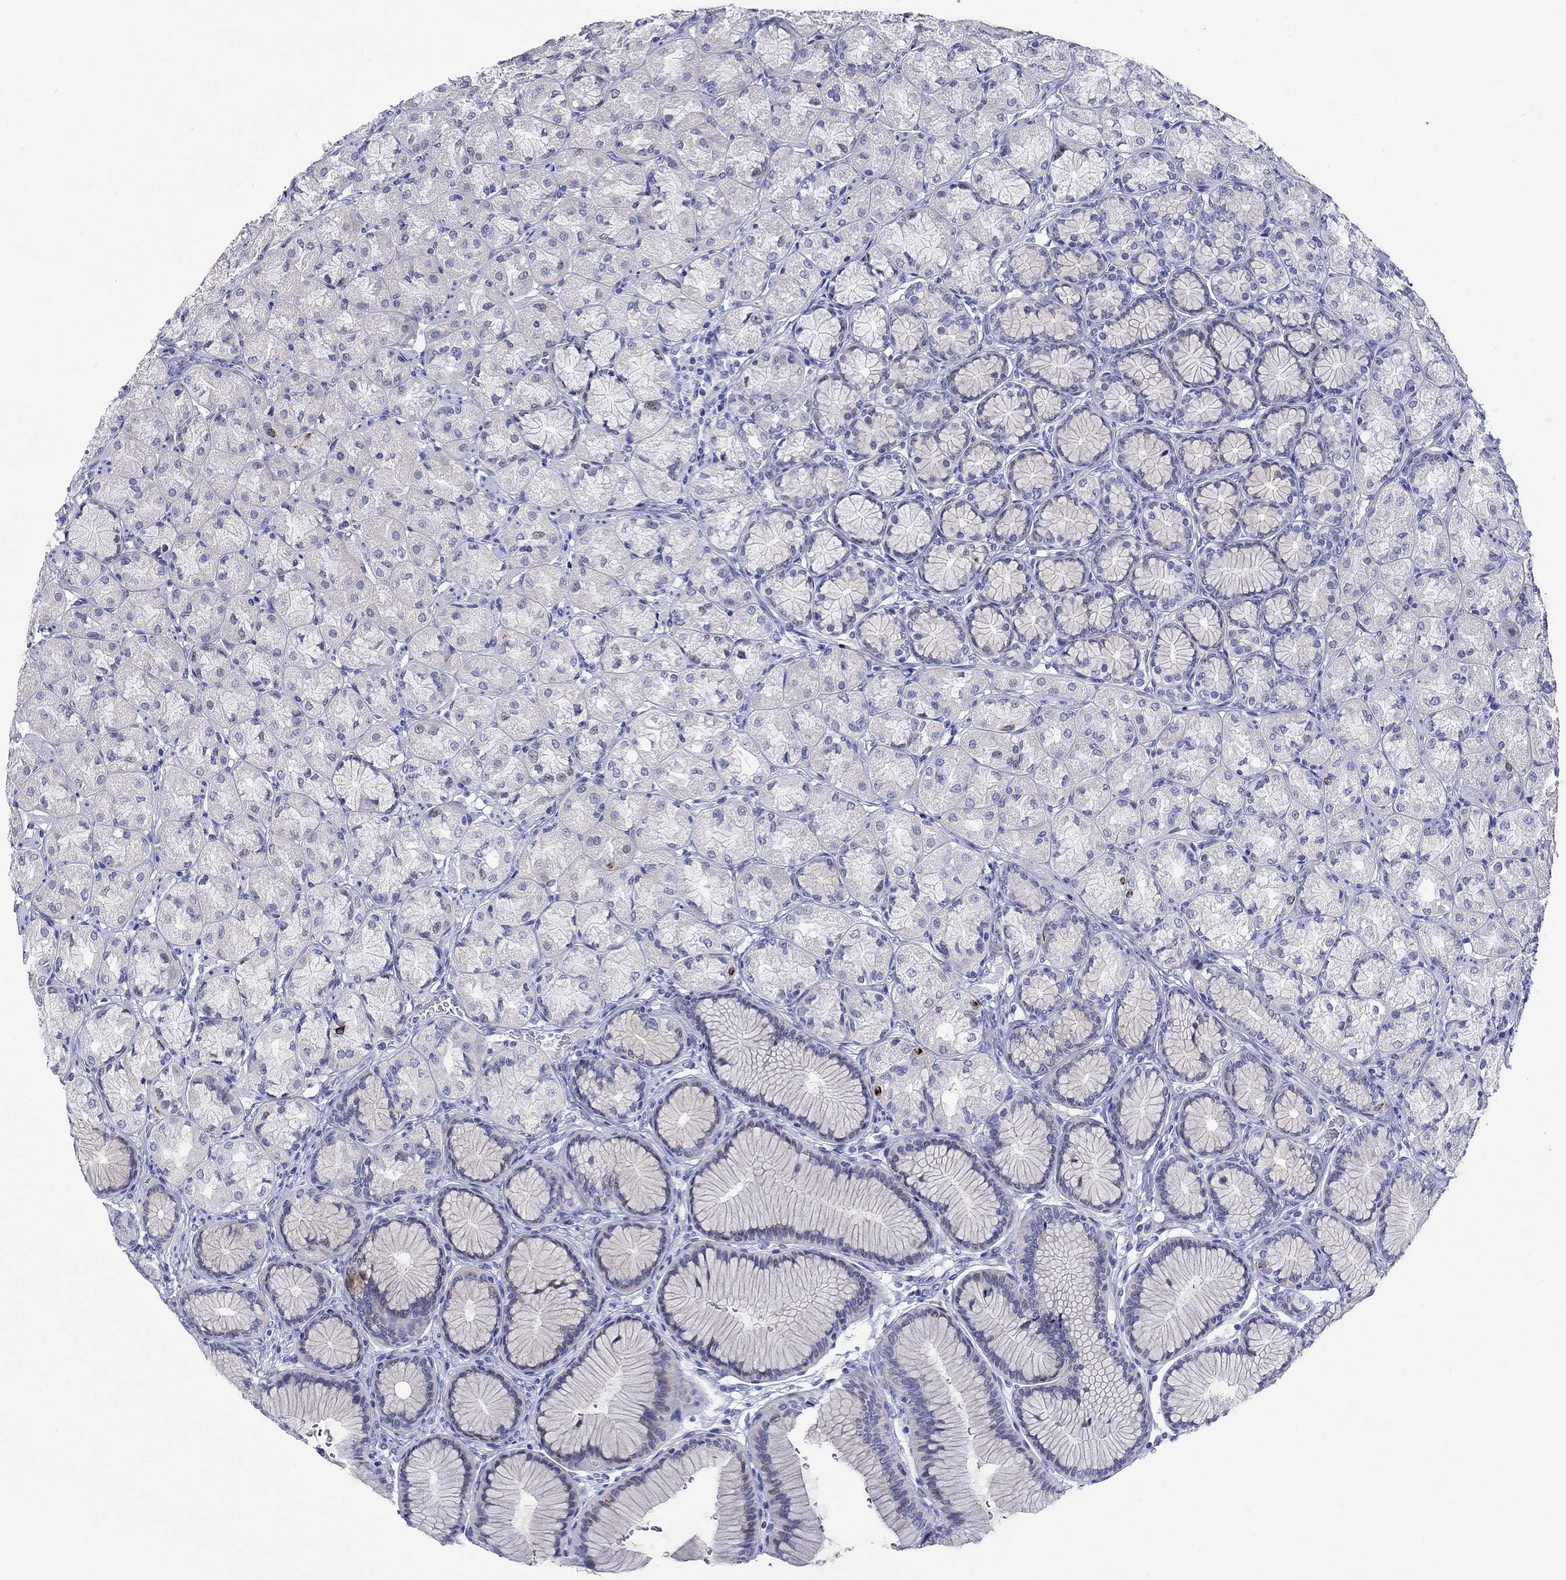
{"staining": {"intensity": "moderate", "quantity": "25%-75%", "location": "cytoplasmic/membranous"}, "tissue": "stomach", "cell_type": "Glandular cells", "image_type": "normal", "snomed": [{"axis": "morphology", "description": "Normal tissue, NOS"}, {"axis": "morphology", "description": "Adenocarcinoma, NOS"}, {"axis": "morphology", "description": "Adenocarcinoma, High grade"}, {"axis": "topography", "description": "Stomach, upper"}, {"axis": "topography", "description": "Stomach"}], "caption": "Immunohistochemistry (IHC) photomicrograph of normal human stomach stained for a protein (brown), which reveals medium levels of moderate cytoplasmic/membranous staining in approximately 25%-75% of glandular cells.", "gene": "CRYGS", "patient": {"sex": "female", "age": 65}}